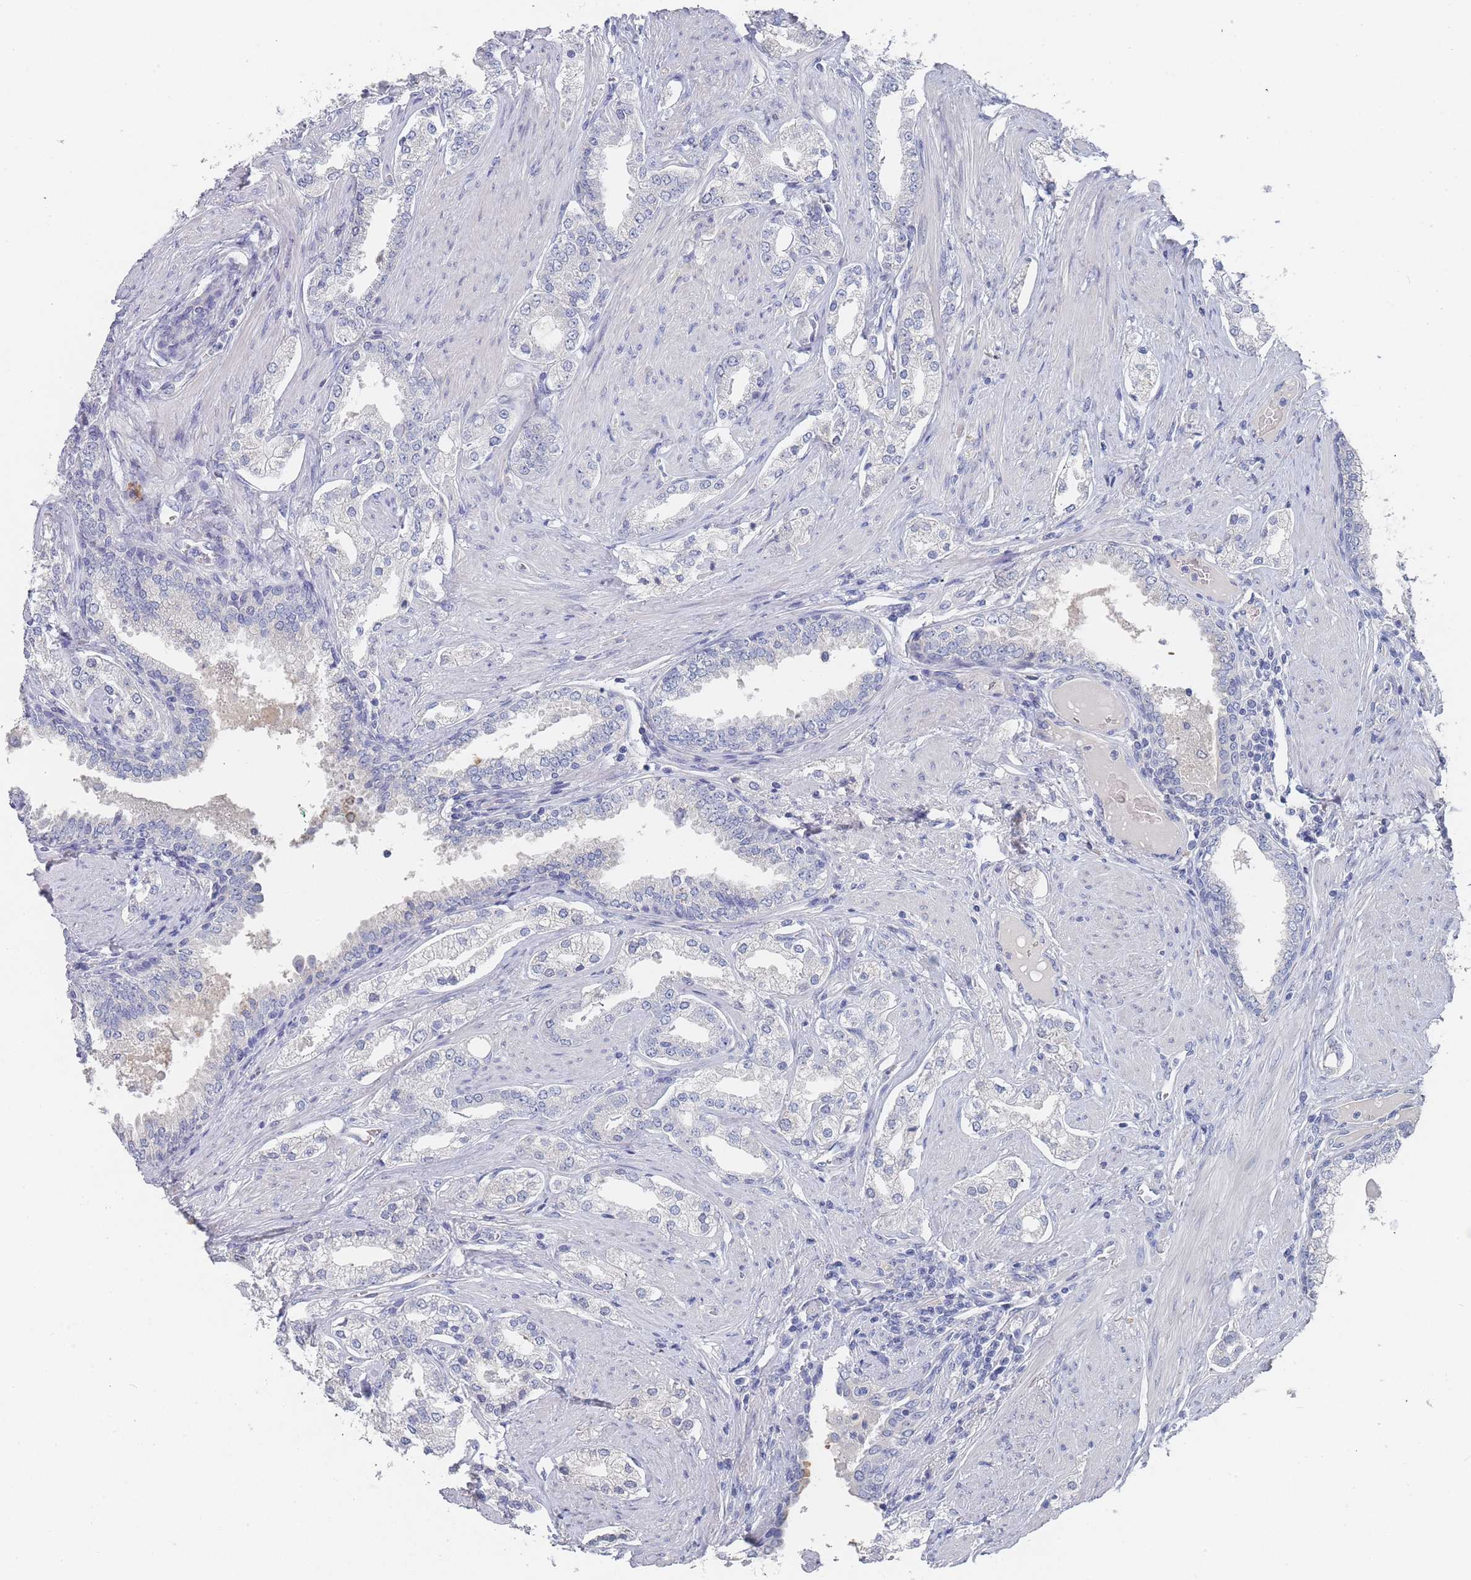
{"staining": {"intensity": "negative", "quantity": "none", "location": "none"}, "tissue": "prostate cancer", "cell_type": "Tumor cells", "image_type": "cancer", "snomed": [{"axis": "morphology", "description": "Adenocarcinoma, High grade"}, {"axis": "topography", "description": "Prostate"}], "caption": "This histopathology image is of adenocarcinoma (high-grade) (prostate) stained with immunohistochemistry (IHC) to label a protein in brown with the nuclei are counter-stained blue. There is no positivity in tumor cells.", "gene": "ACAD11", "patient": {"sex": "male", "age": 71}}